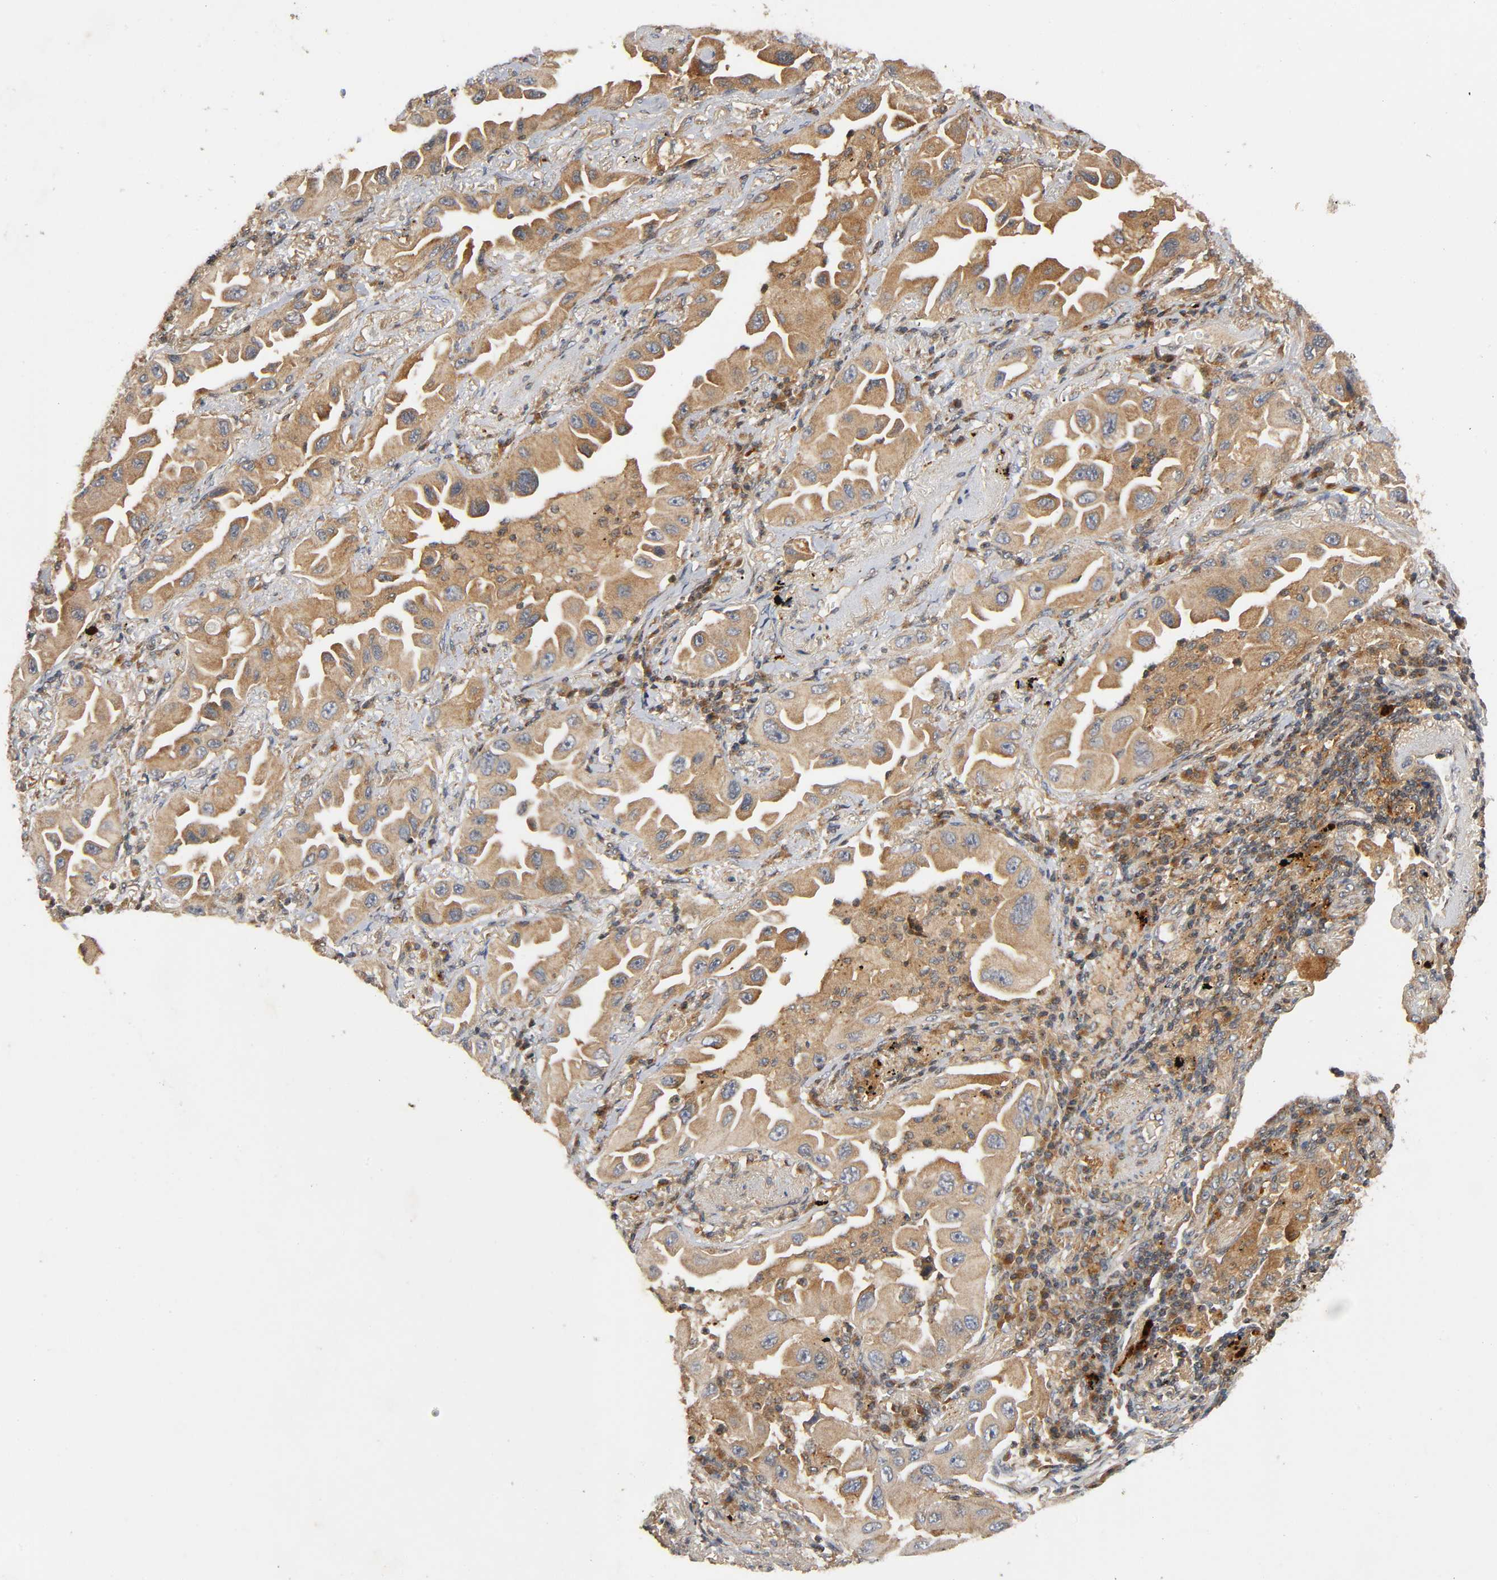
{"staining": {"intensity": "moderate", "quantity": ">75%", "location": "cytoplasmic/membranous"}, "tissue": "lung cancer", "cell_type": "Tumor cells", "image_type": "cancer", "snomed": [{"axis": "morphology", "description": "Adenocarcinoma, NOS"}, {"axis": "topography", "description": "Lung"}], "caption": "Human lung cancer (adenocarcinoma) stained for a protein (brown) exhibits moderate cytoplasmic/membranous positive positivity in approximately >75% of tumor cells.", "gene": "IKBKB", "patient": {"sex": "female", "age": 65}}